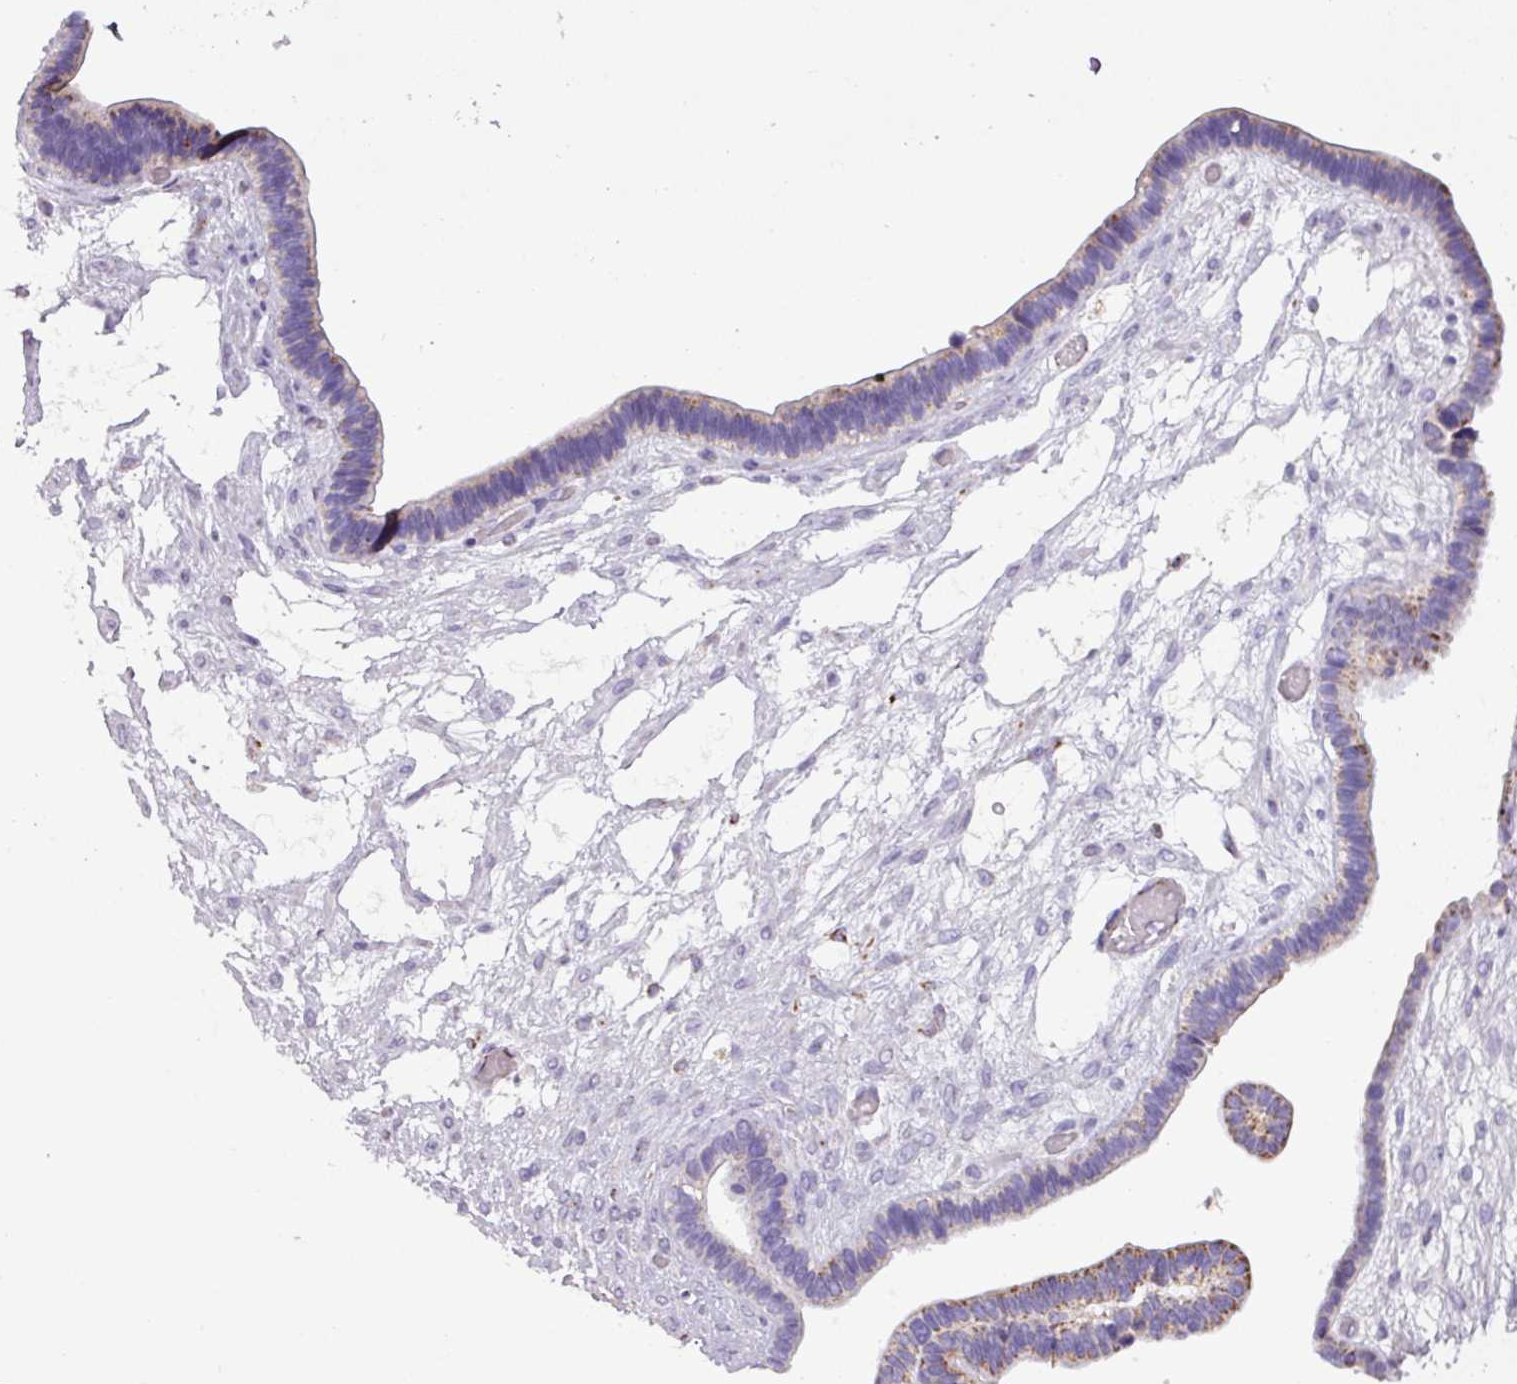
{"staining": {"intensity": "moderate", "quantity": "25%-75%", "location": "cytoplasmic/membranous"}, "tissue": "ovarian cancer", "cell_type": "Tumor cells", "image_type": "cancer", "snomed": [{"axis": "morphology", "description": "Cystadenocarcinoma, serous, NOS"}, {"axis": "topography", "description": "Ovary"}], "caption": "A high-resolution image shows immunohistochemistry (IHC) staining of ovarian serous cystadenocarcinoma, which reveals moderate cytoplasmic/membranous expression in about 25%-75% of tumor cells.", "gene": "ZNF667", "patient": {"sex": "female", "age": 56}}